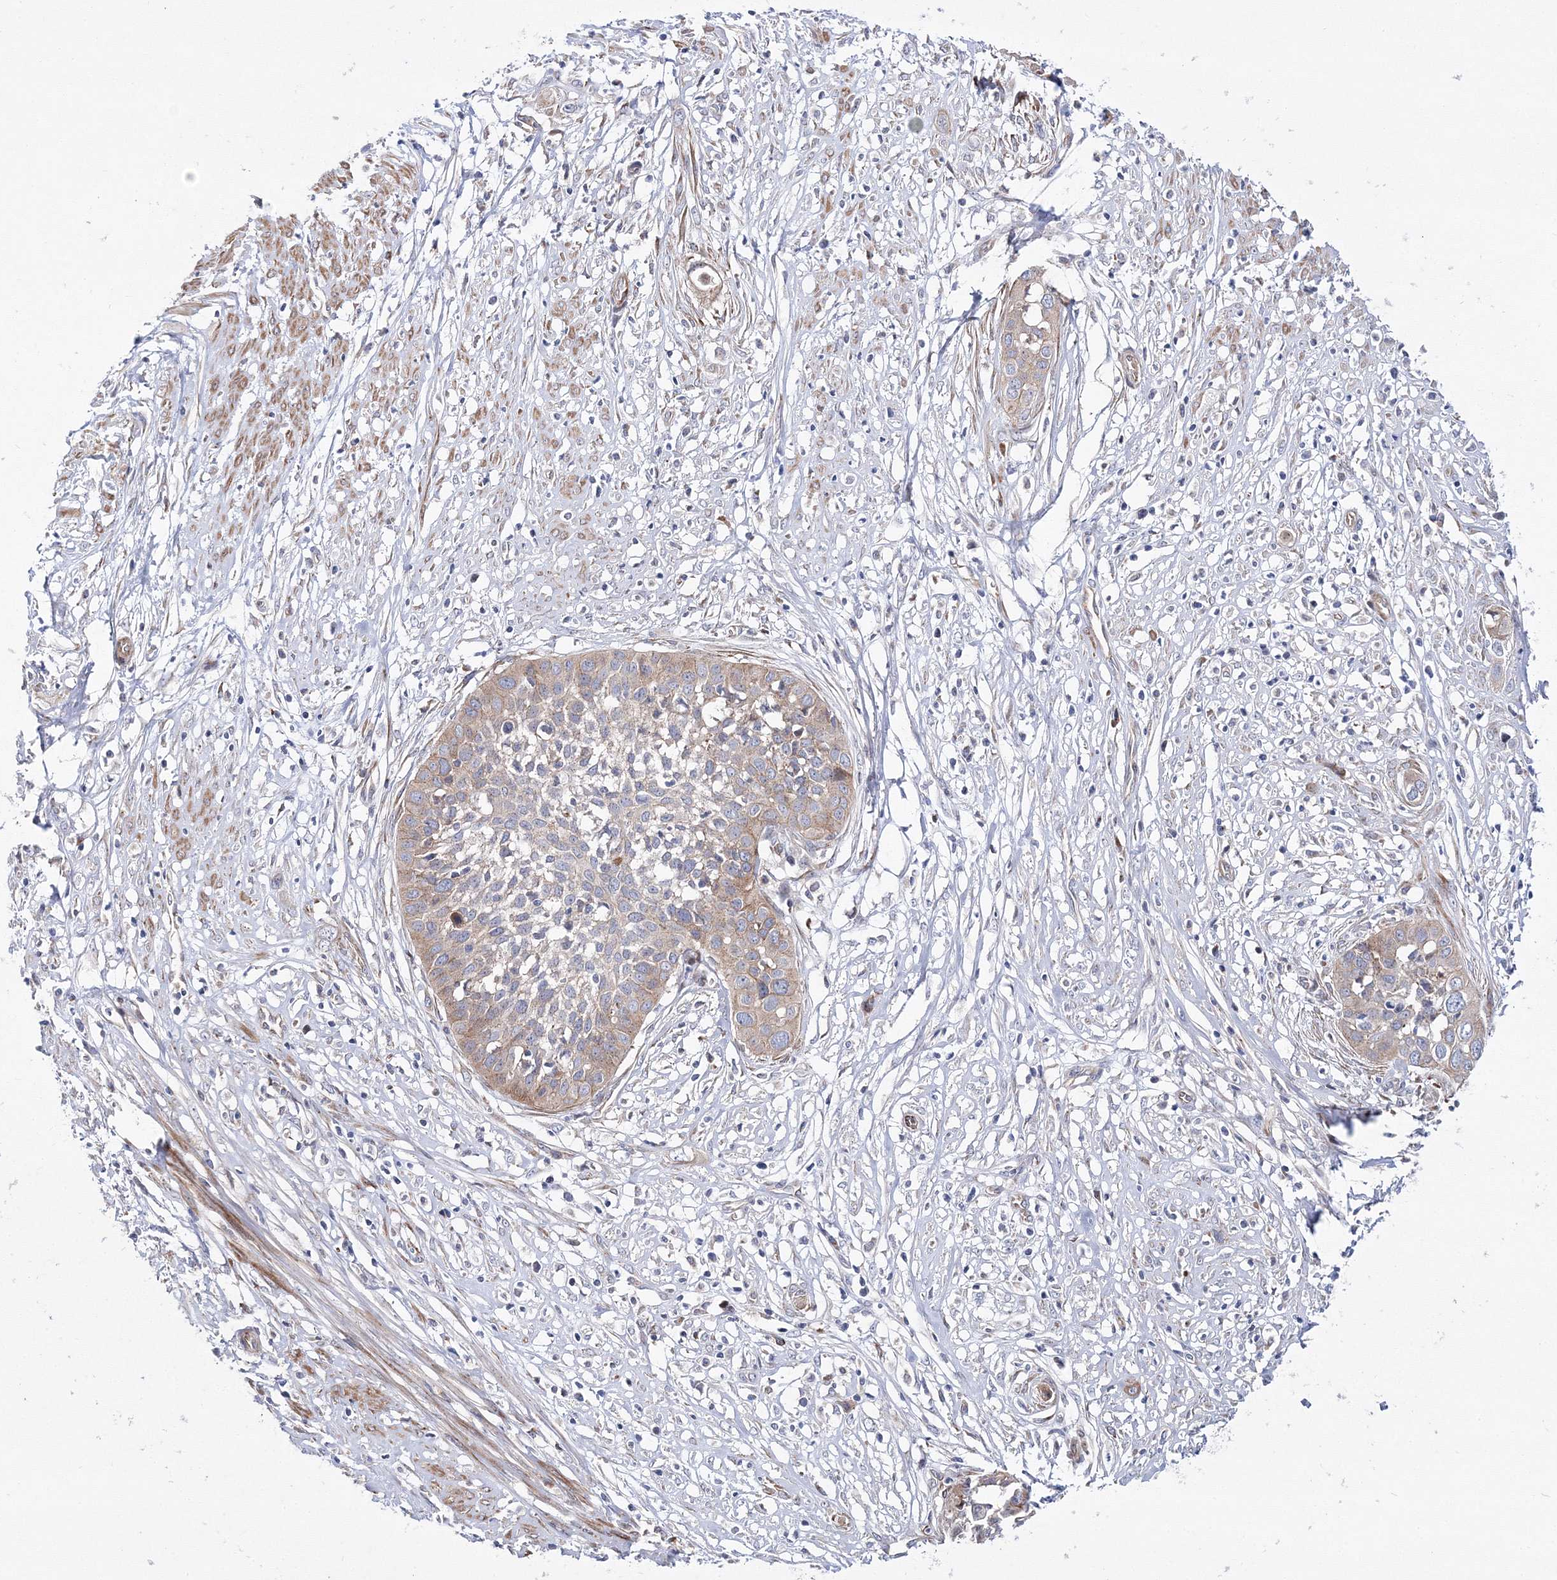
{"staining": {"intensity": "moderate", "quantity": "<25%", "location": "cytoplasmic/membranous"}, "tissue": "cervical cancer", "cell_type": "Tumor cells", "image_type": "cancer", "snomed": [{"axis": "morphology", "description": "Squamous cell carcinoma, NOS"}, {"axis": "topography", "description": "Cervix"}], "caption": "Immunohistochemical staining of human squamous cell carcinoma (cervical) demonstrates moderate cytoplasmic/membranous protein staining in approximately <25% of tumor cells.", "gene": "ARHGAP32", "patient": {"sex": "female", "age": 34}}